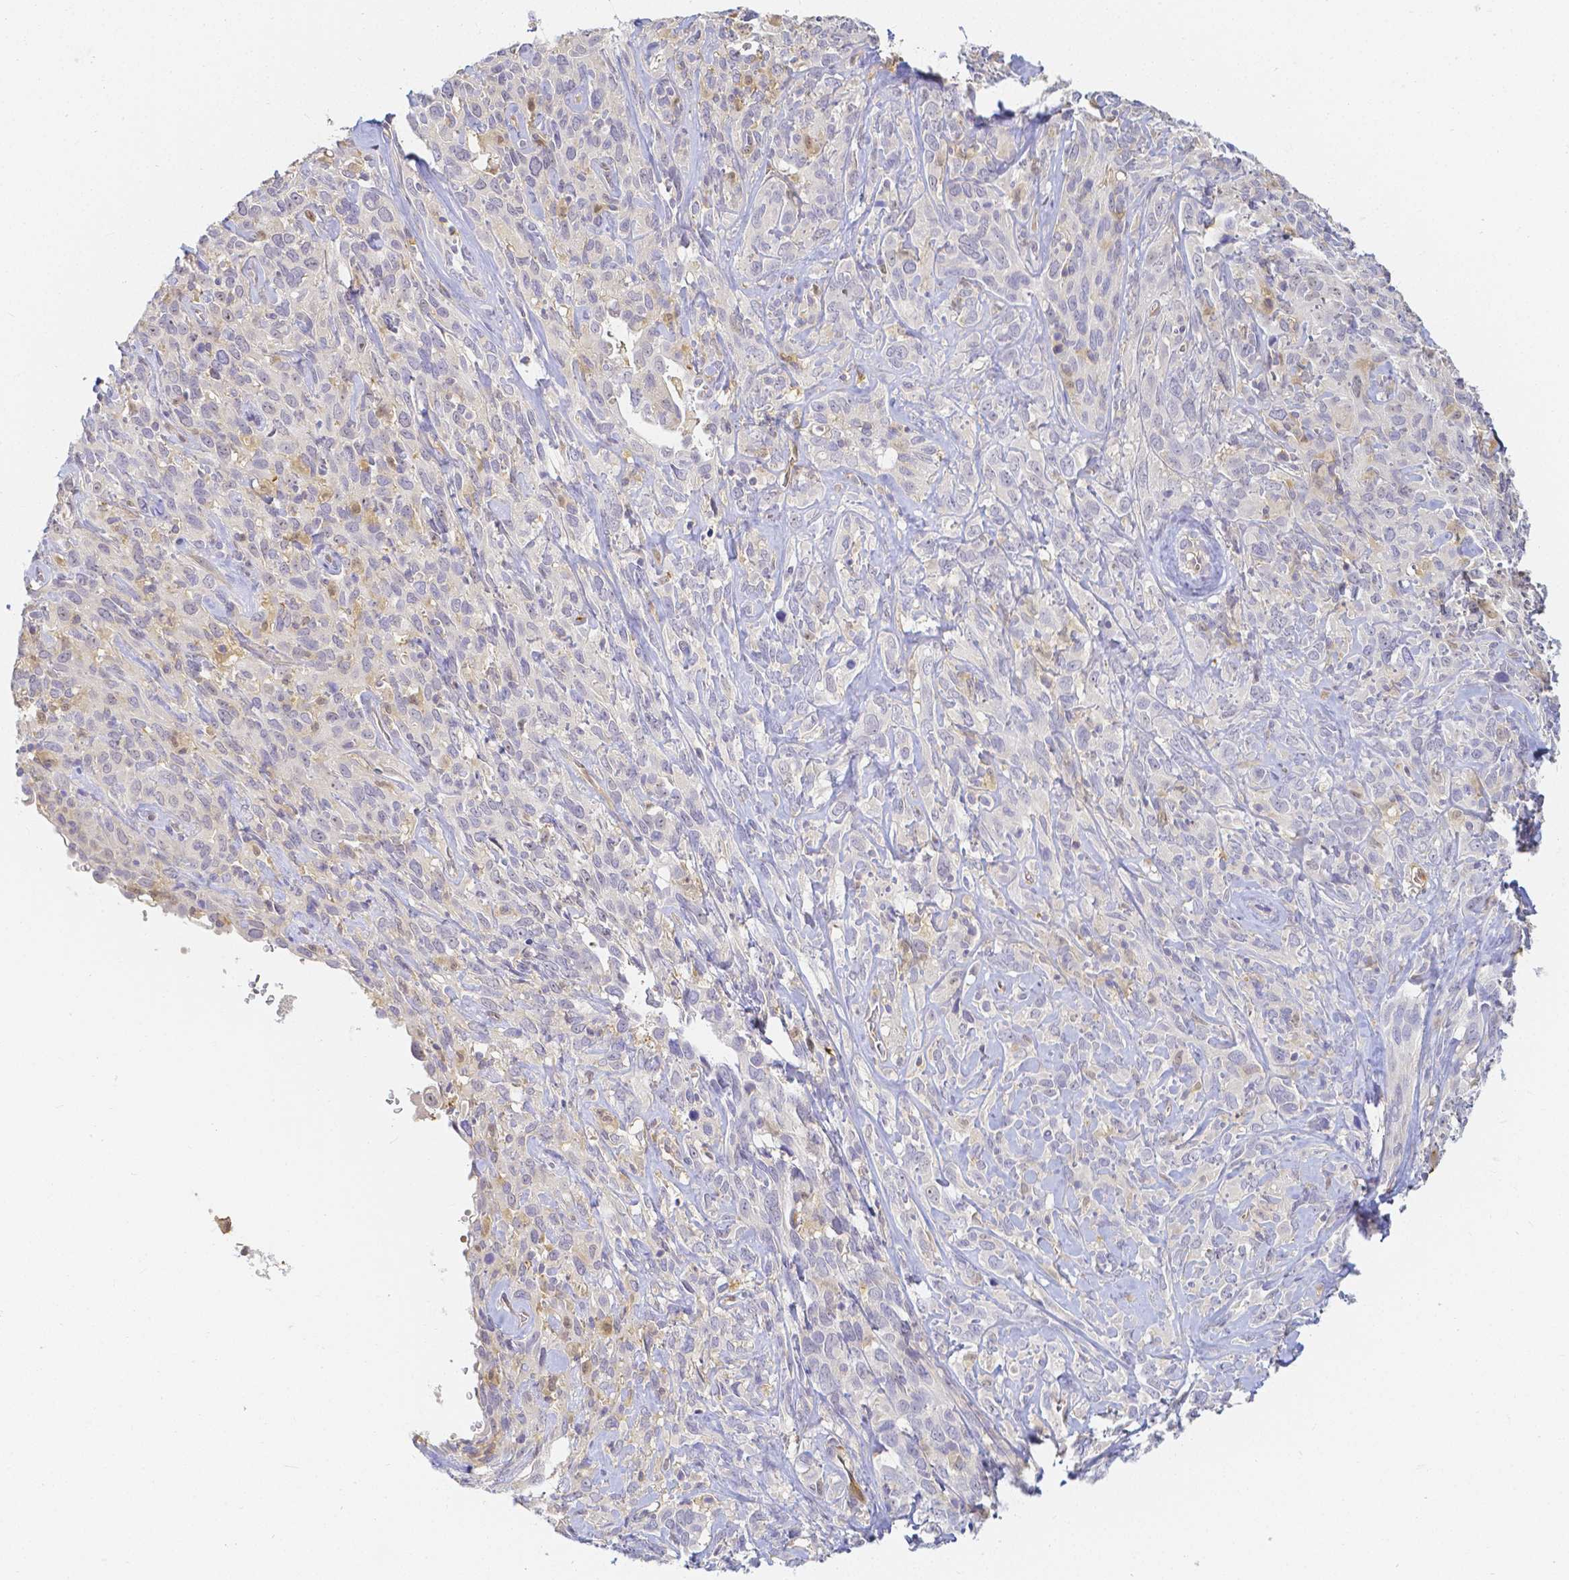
{"staining": {"intensity": "negative", "quantity": "none", "location": "none"}, "tissue": "cervical cancer", "cell_type": "Tumor cells", "image_type": "cancer", "snomed": [{"axis": "morphology", "description": "Normal tissue, NOS"}, {"axis": "morphology", "description": "Squamous cell carcinoma, NOS"}, {"axis": "topography", "description": "Cervix"}], "caption": "This is an immunohistochemistry micrograph of human squamous cell carcinoma (cervical). There is no positivity in tumor cells.", "gene": "KCNH1", "patient": {"sex": "female", "age": 51}}